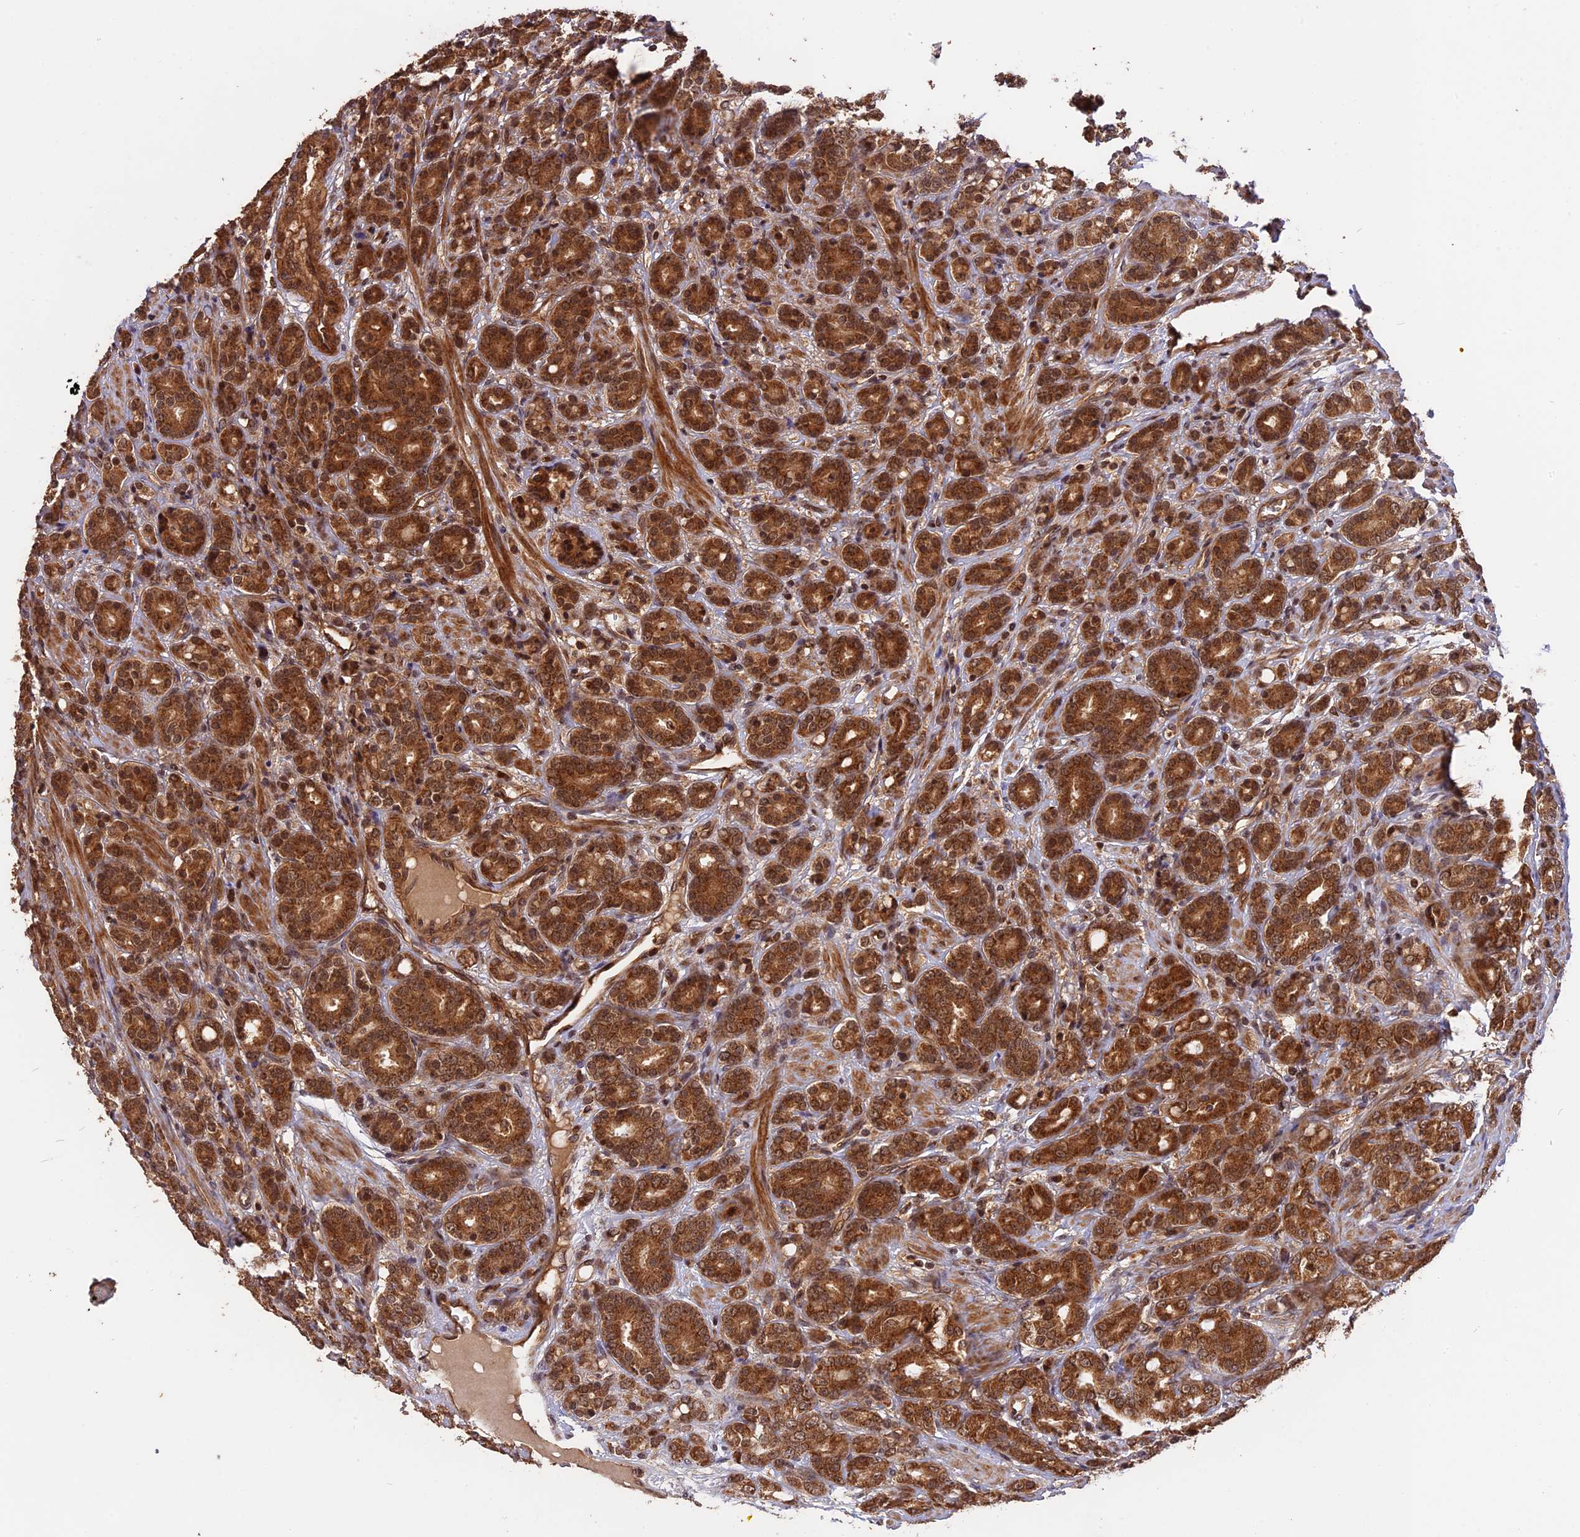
{"staining": {"intensity": "strong", "quantity": ">75%", "location": "cytoplasmic/membranous,nuclear"}, "tissue": "prostate cancer", "cell_type": "Tumor cells", "image_type": "cancer", "snomed": [{"axis": "morphology", "description": "Adenocarcinoma, High grade"}, {"axis": "topography", "description": "Prostate"}], "caption": "Prostate cancer stained with DAB (3,3'-diaminobenzidine) IHC shows high levels of strong cytoplasmic/membranous and nuclear expression in about >75% of tumor cells.", "gene": "ESCO1", "patient": {"sex": "male", "age": 62}}